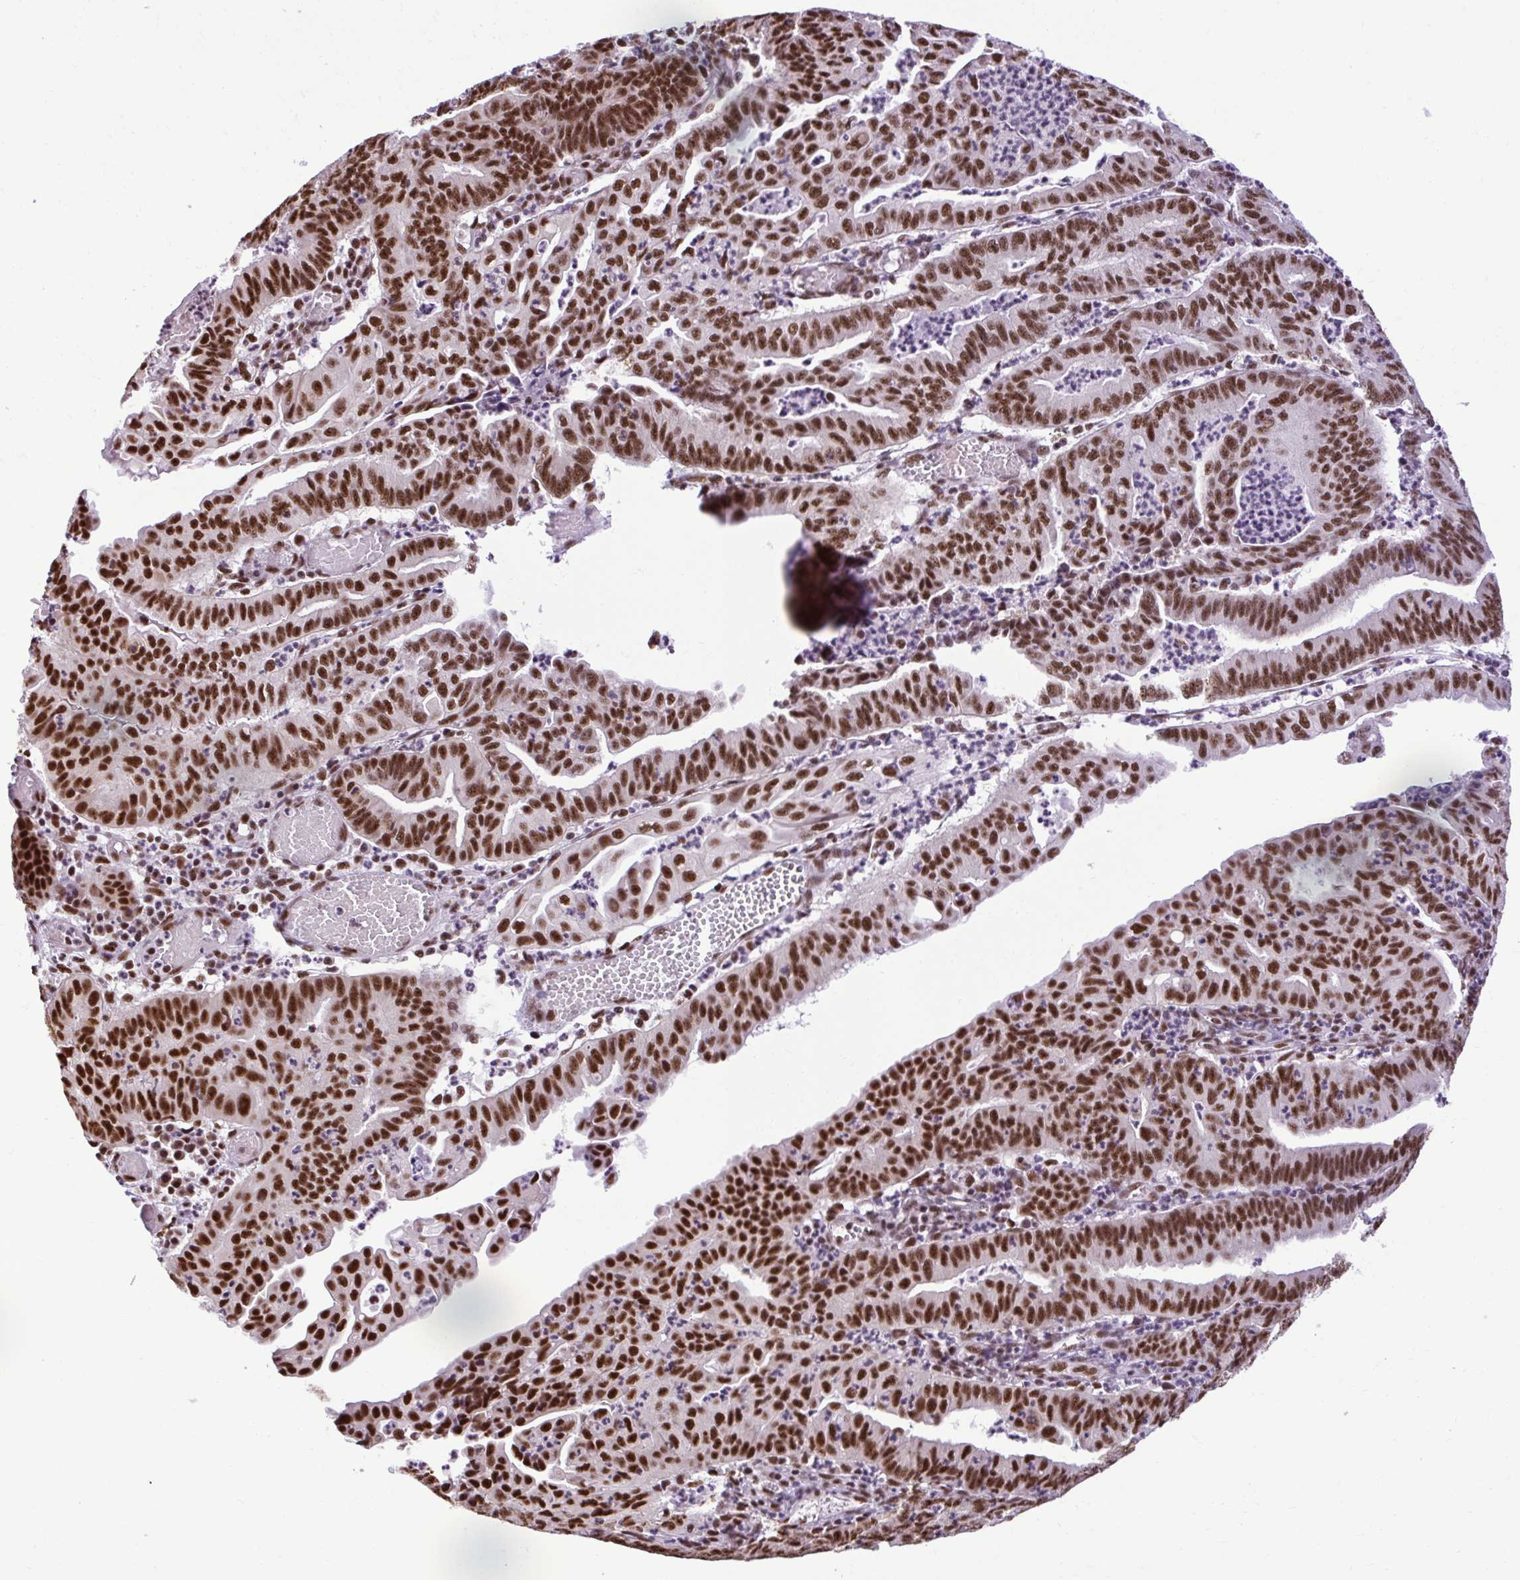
{"staining": {"intensity": "strong", "quantity": ">75%", "location": "nuclear"}, "tissue": "endometrial cancer", "cell_type": "Tumor cells", "image_type": "cancer", "snomed": [{"axis": "morphology", "description": "Adenocarcinoma, NOS"}, {"axis": "topography", "description": "Endometrium"}], "caption": "Human endometrial adenocarcinoma stained with a brown dye exhibits strong nuclear positive staining in about >75% of tumor cells.", "gene": "PRPF19", "patient": {"sex": "female", "age": 60}}